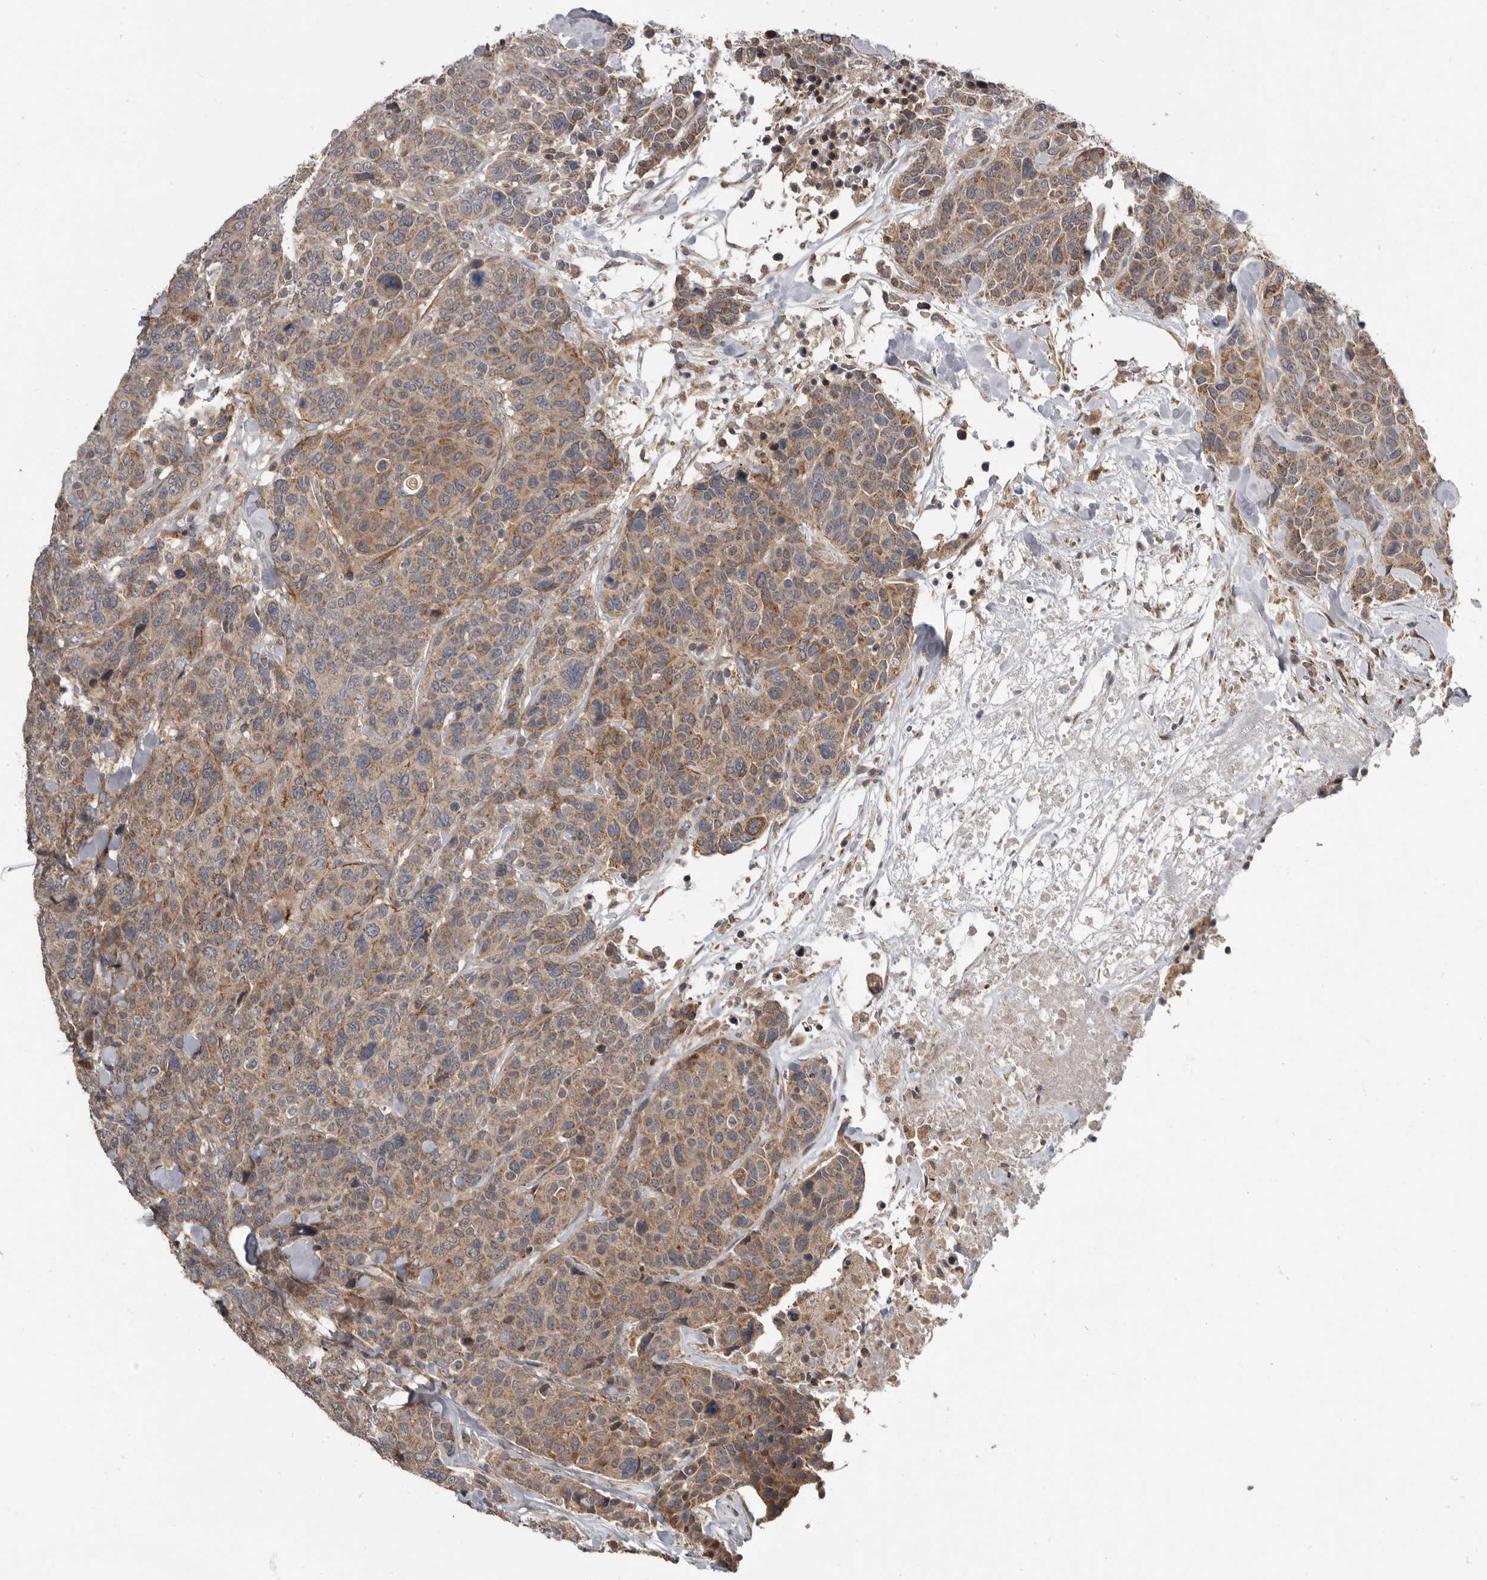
{"staining": {"intensity": "moderate", "quantity": ">75%", "location": "cytoplasmic/membranous"}, "tissue": "breast cancer", "cell_type": "Tumor cells", "image_type": "cancer", "snomed": [{"axis": "morphology", "description": "Duct carcinoma"}, {"axis": "topography", "description": "Breast"}], "caption": "Immunohistochemical staining of breast cancer (infiltrating ductal carcinoma) exhibits medium levels of moderate cytoplasmic/membranous protein staining in about >75% of tumor cells. Nuclei are stained in blue.", "gene": "FGFR4", "patient": {"sex": "female", "age": 37}}